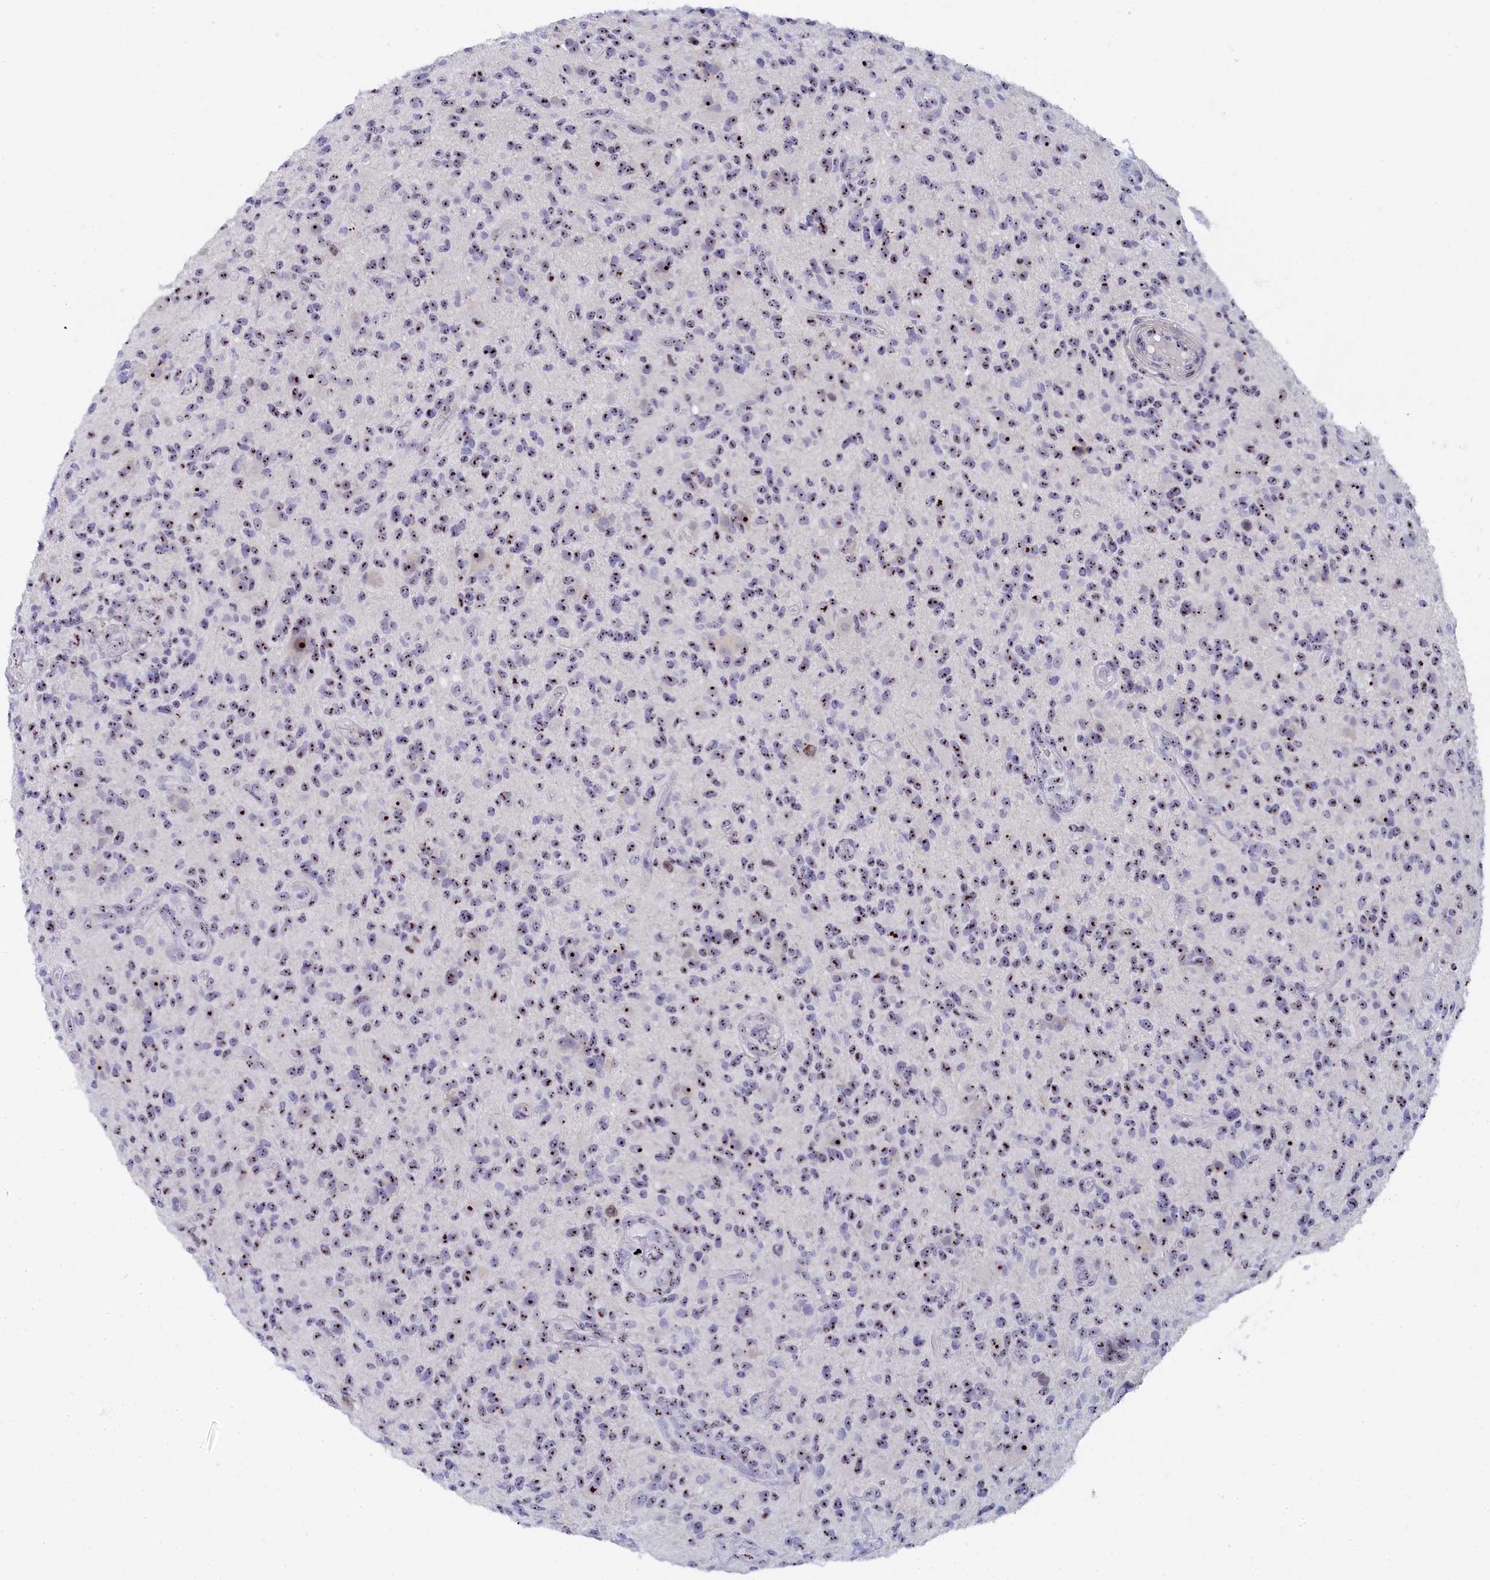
{"staining": {"intensity": "strong", "quantity": ">75%", "location": "nuclear"}, "tissue": "glioma", "cell_type": "Tumor cells", "image_type": "cancer", "snomed": [{"axis": "morphology", "description": "Glioma, malignant, High grade"}, {"axis": "topography", "description": "Brain"}], "caption": "Immunohistochemistry histopathology image of human glioma stained for a protein (brown), which exhibits high levels of strong nuclear positivity in approximately >75% of tumor cells.", "gene": "RSL1D1", "patient": {"sex": "male", "age": 47}}